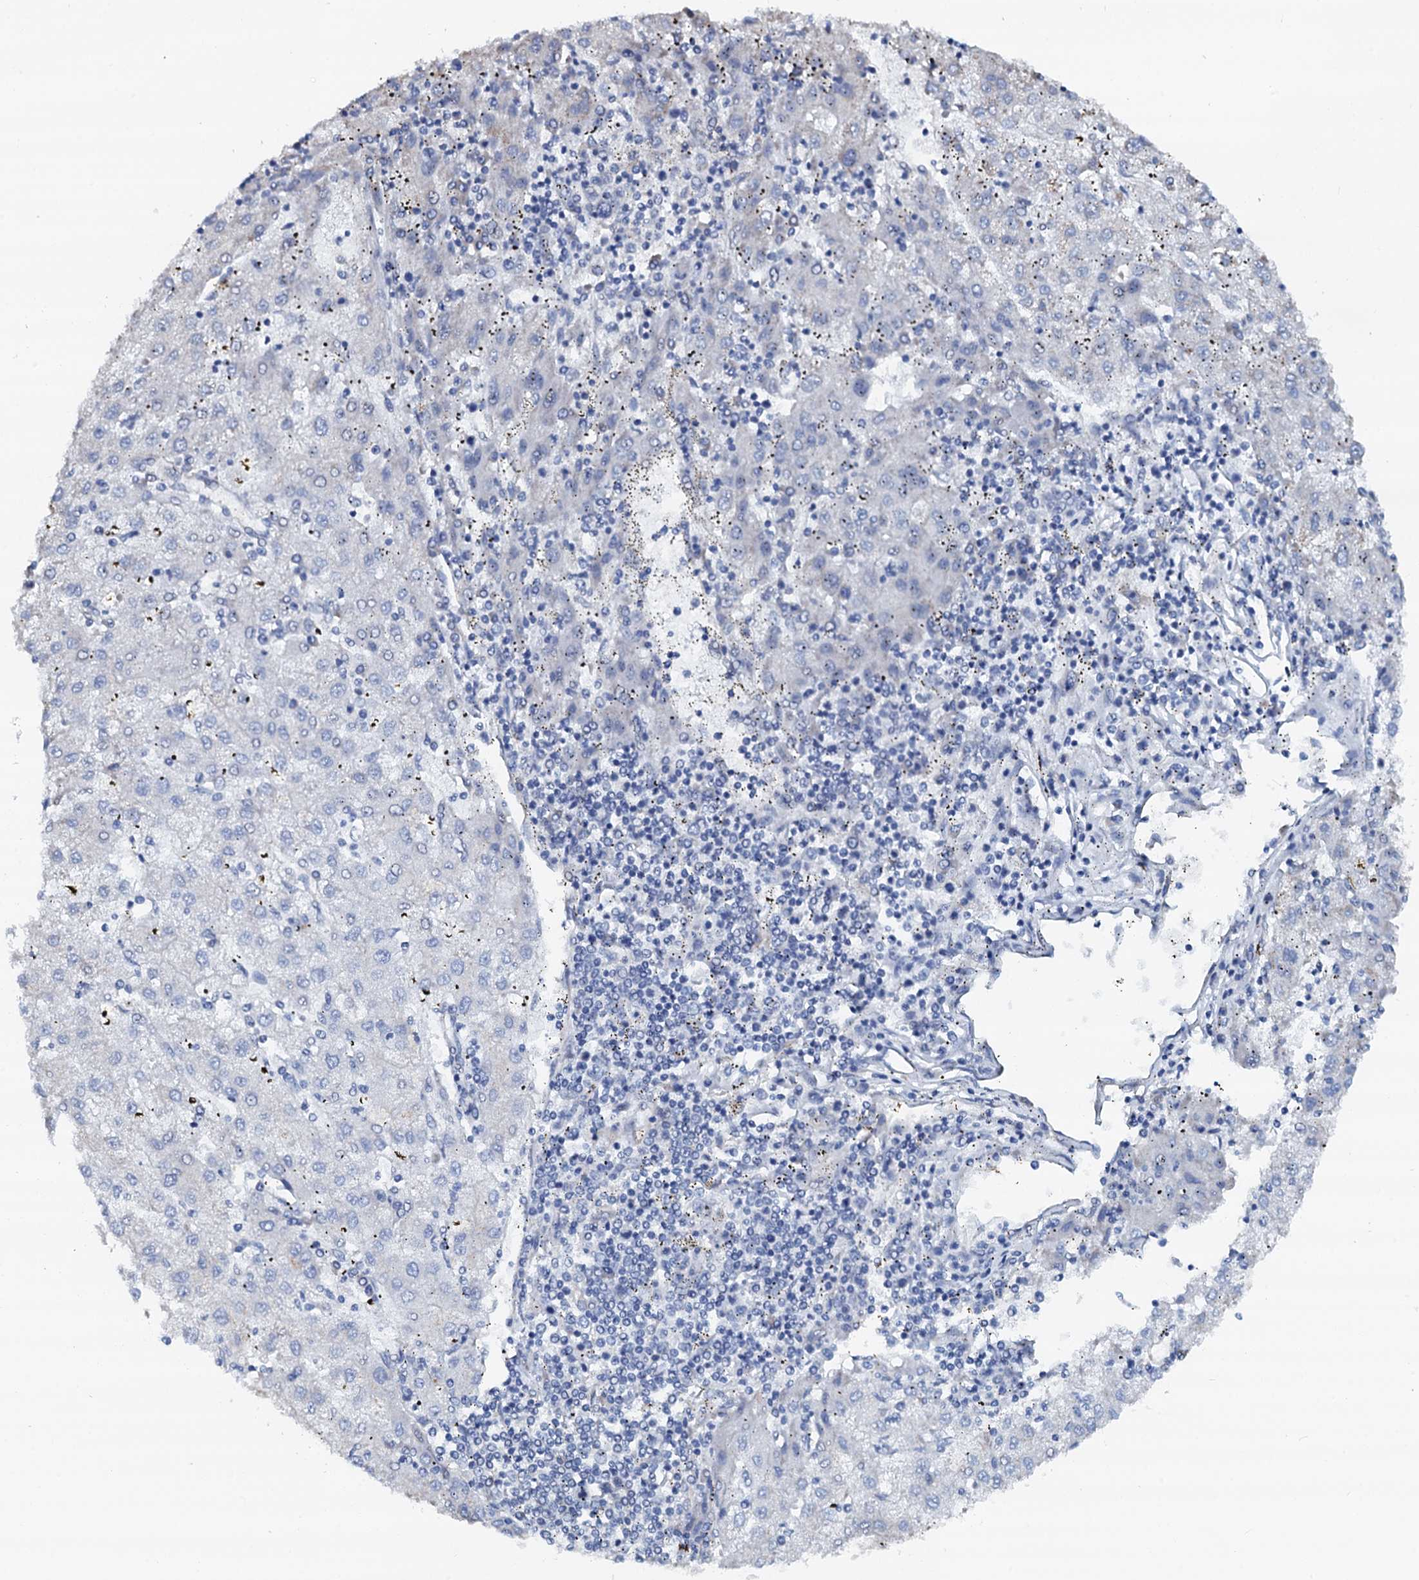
{"staining": {"intensity": "negative", "quantity": "none", "location": "none"}, "tissue": "liver cancer", "cell_type": "Tumor cells", "image_type": "cancer", "snomed": [{"axis": "morphology", "description": "Carcinoma, Hepatocellular, NOS"}, {"axis": "topography", "description": "Liver"}], "caption": "This is an immunohistochemistry (IHC) photomicrograph of human liver hepatocellular carcinoma. There is no positivity in tumor cells.", "gene": "AKAP3", "patient": {"sex": "male", "age": 72}}